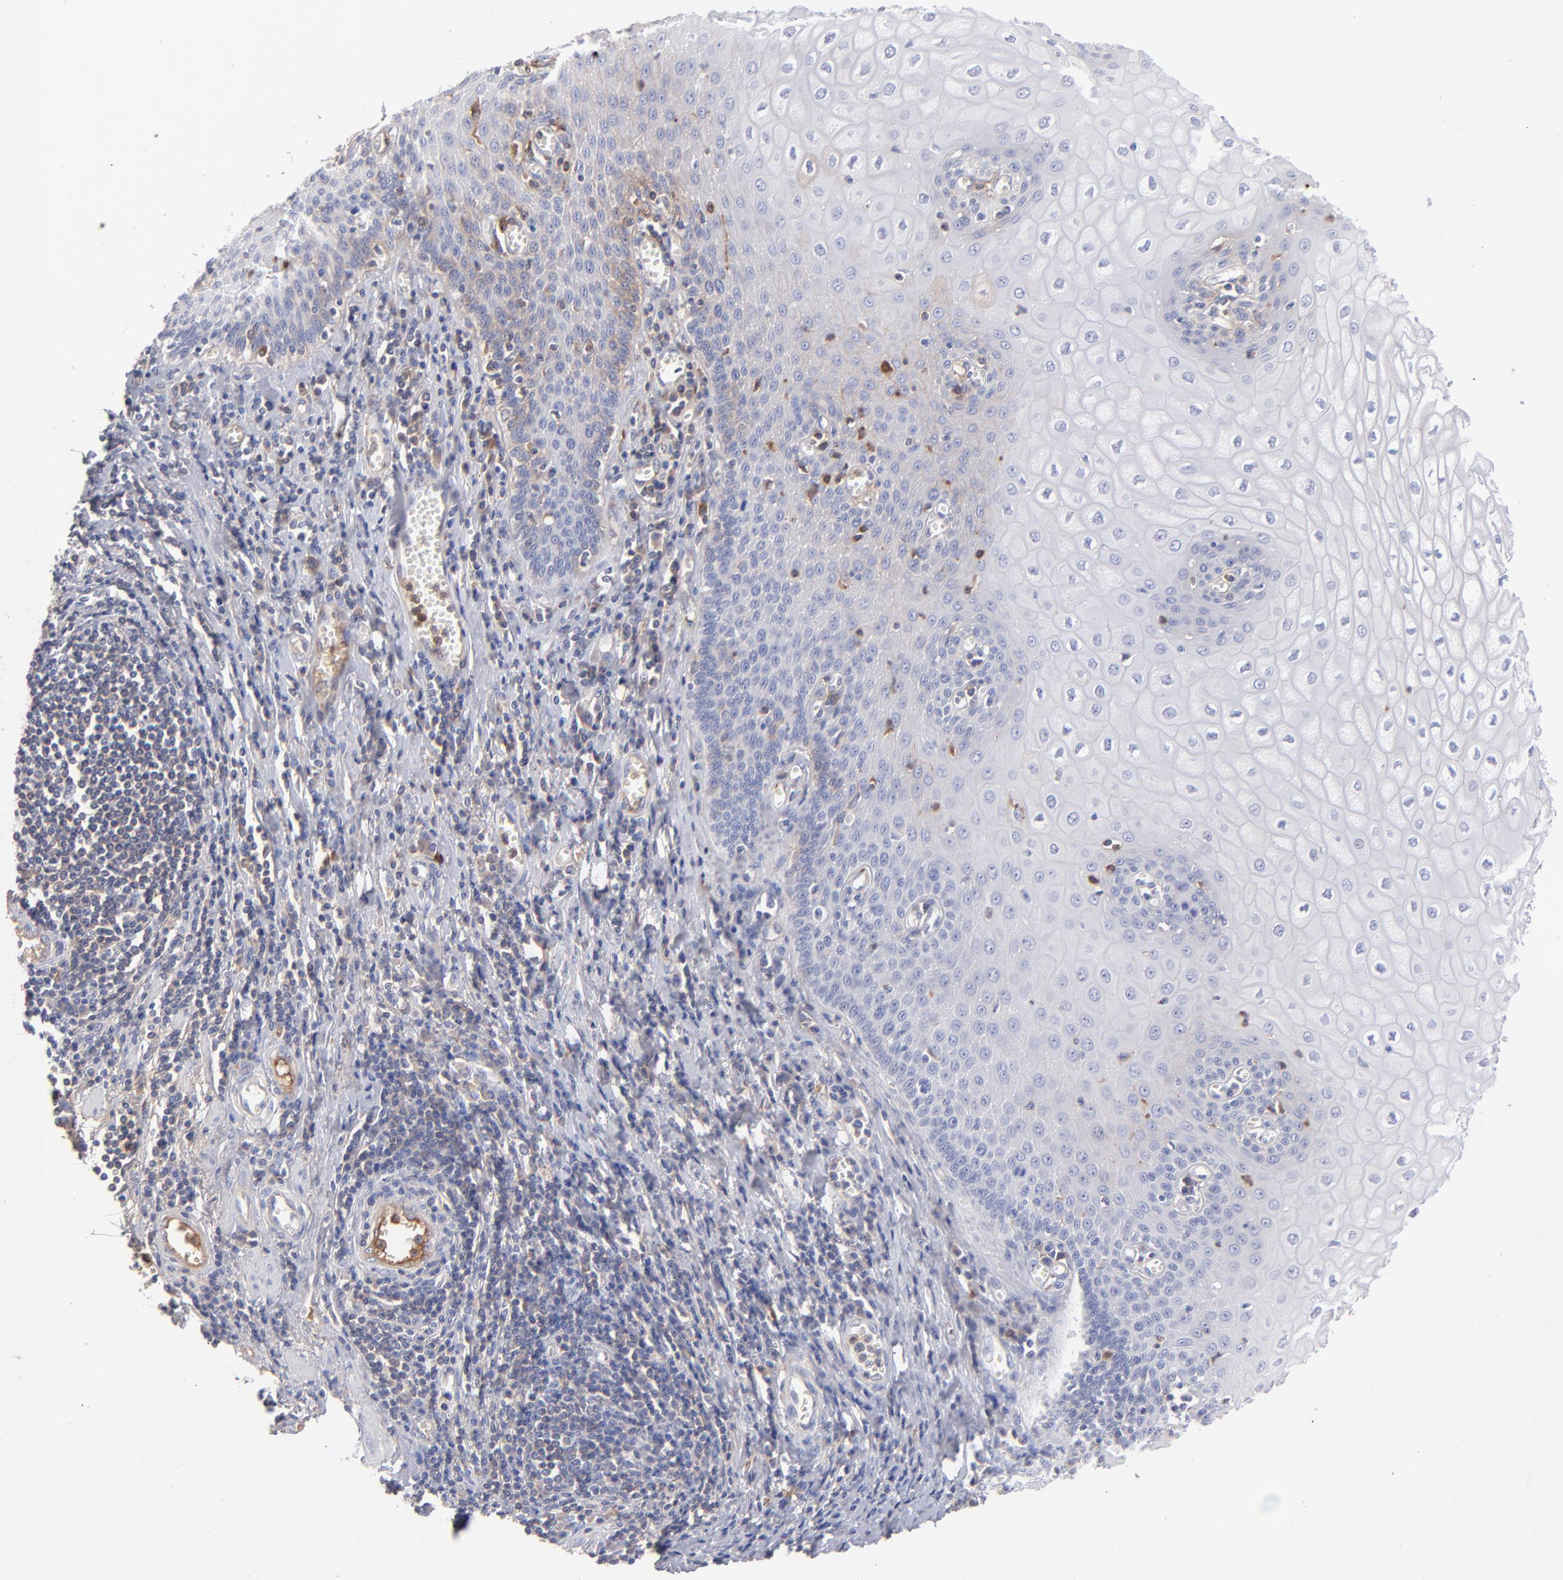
{"staining": {"intensity": "weak", "quantity": "<25%", "location": "cytoplasmic/membranous"}, "tissue": "esophagus", "cell_type": "Squamous epithelial cells", "image_type": "normal", "snomed": [{"axis": "morphology", "description": "Normal tissue, NOS"}, {"axis": "morphology", "description": "Squamous cell carcinoma, NOS"}, {"axis": "topography", "description": "Esophagus"}], "caption": "The image demonstrates no significant staining in squamous epithelial cells of esophagus. The staining was performed using DAB (3,3'-diaminobenzidine) to visualize the protein expression in brown, while the nuclei were stained in blue with hematoxylin (Magnification: 20x).", "gene": "HP", "patient": {"sex": "male", "age": 65}}